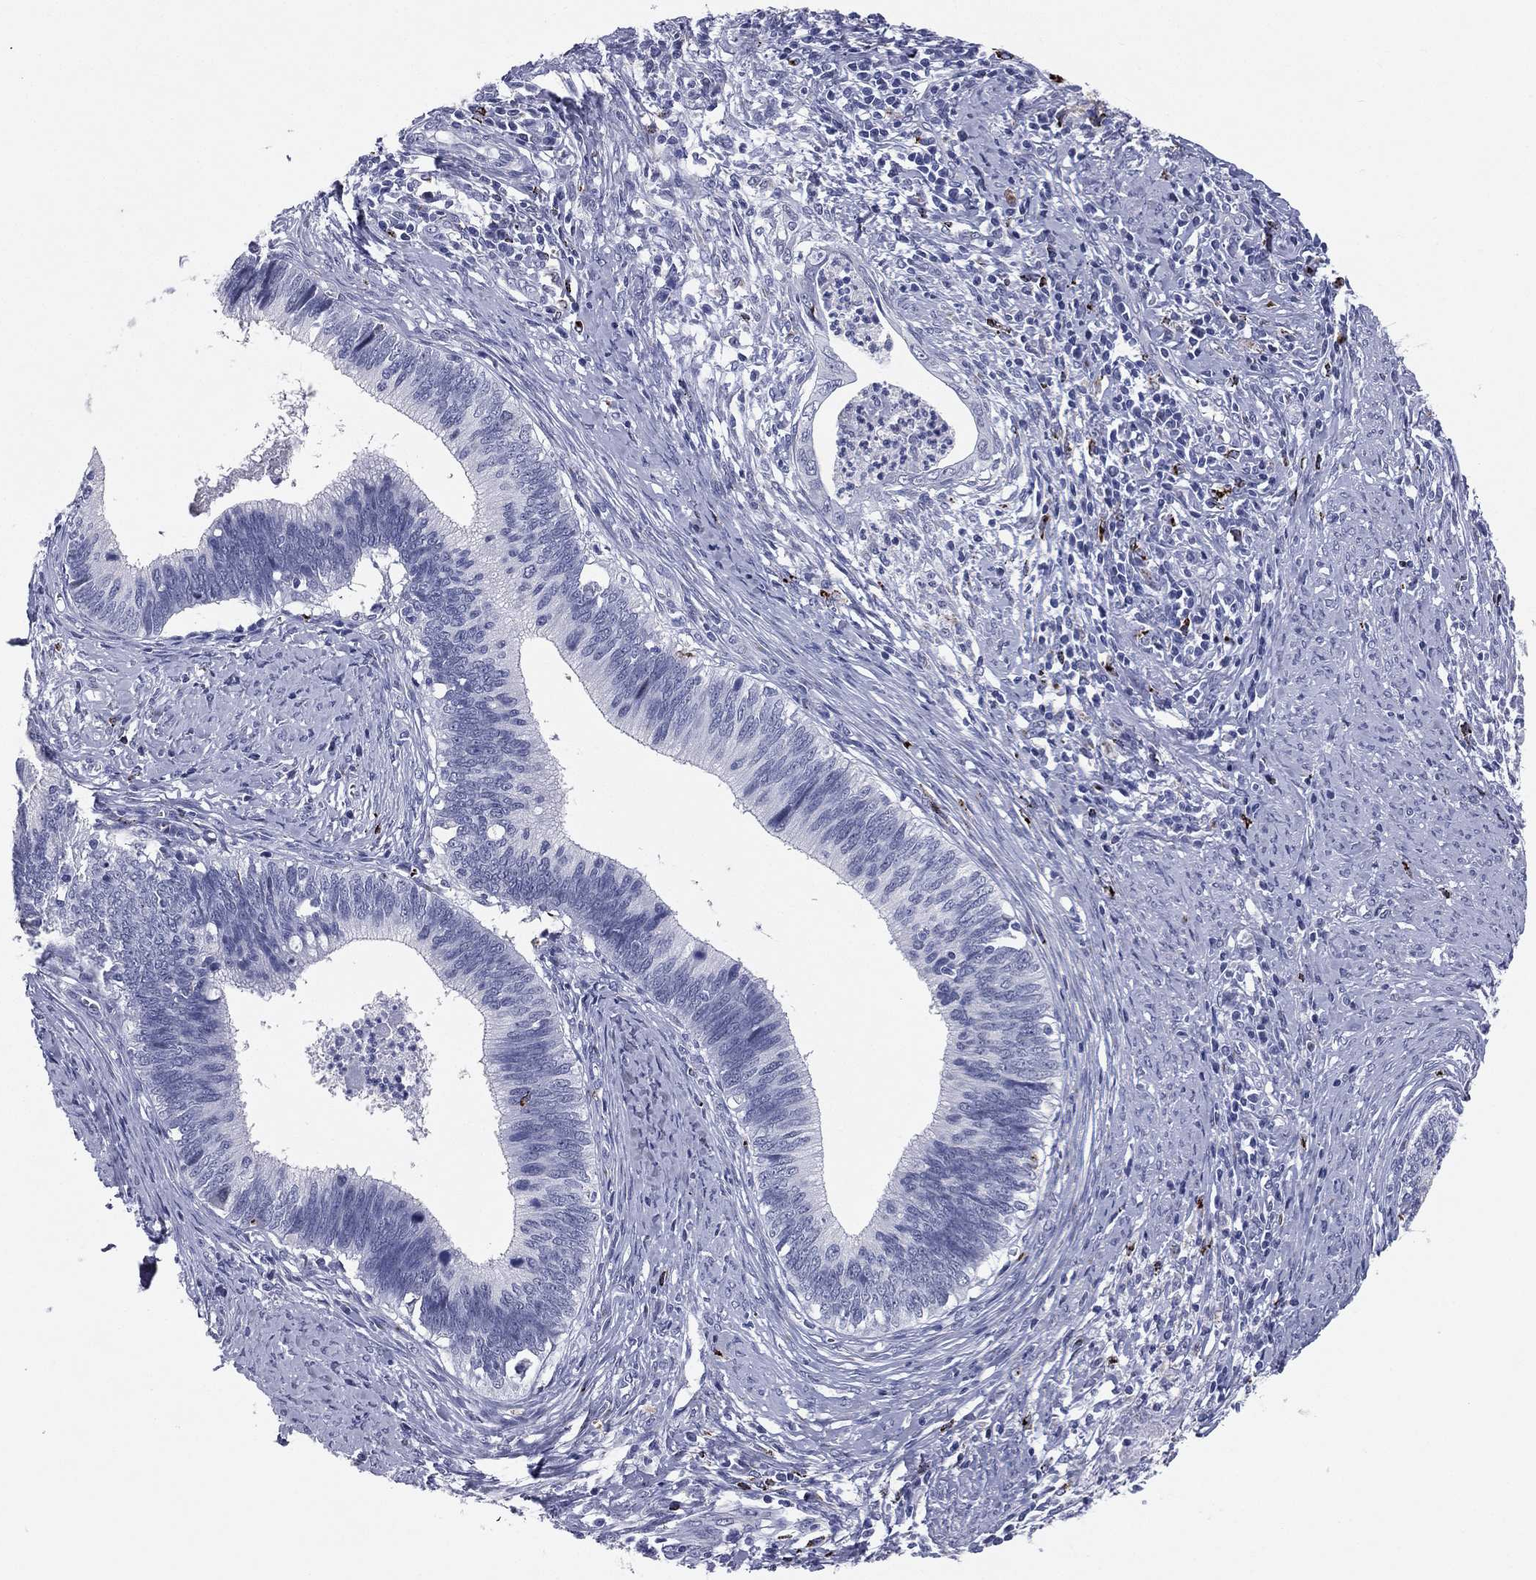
{"staining": {"intensity": "negative", "quantity": "none", "location": "none"}, "tissue": "cervical cancer", "cell_type": "Tumor cells", "image_type": "cancer", "snomed": [{"axis": "morphology", "description": "Adenocarcinoma, NOS"}, {"axis": "topography", "description": "Cervix"}], "caption": "Cervical adenocarcinoma was stained to show a protein in brown. There is no significant expression in tumor cells. Nuclei are stained in blue.", "gene": "HLA-DOA", "patient": {"sex": "female", "age": 42}}